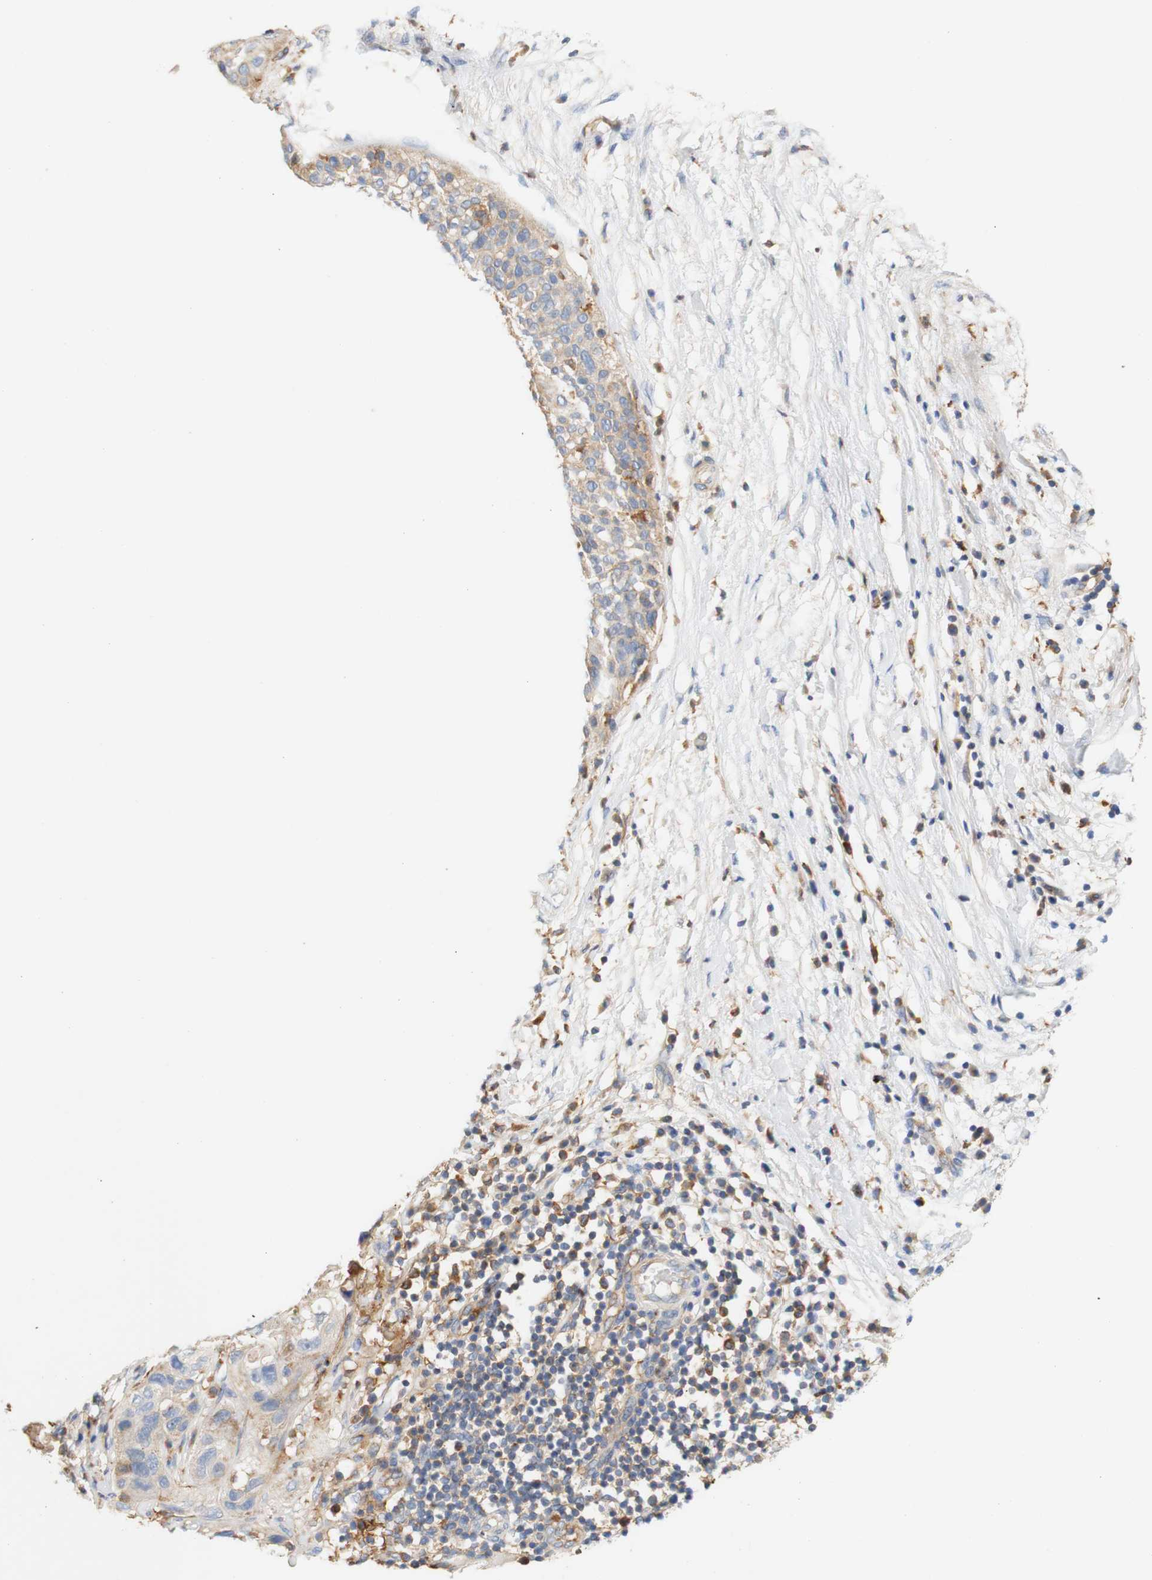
{"staining": {"intensity": "weak", "quantity": "25%-75%", "location": "cytoplasmic/membranous"}, "tissue": "lung cancer", "cell_type": "Tumor cells", "image_type": "cancer", "snomed": [{"axis": "morphology", "description": "Inflammation, NOS"}, {"axis": "morphology", "description": "Squamous cell carcinoma, NOS"}, {"axis": "topography", "description": "Lymph node"}, {"axis": "topography", "description": "Soft tissue"}, {"axis": "topography", "description": "Lung"}], "caption": "The micrograph exhibits a brown stain indicating the presence of a protein in the cytoplasmic/membranous of tumor cells in lung cancer.", "gene": "PCDH7", "patient": {"sex": "male", "age": 66}}